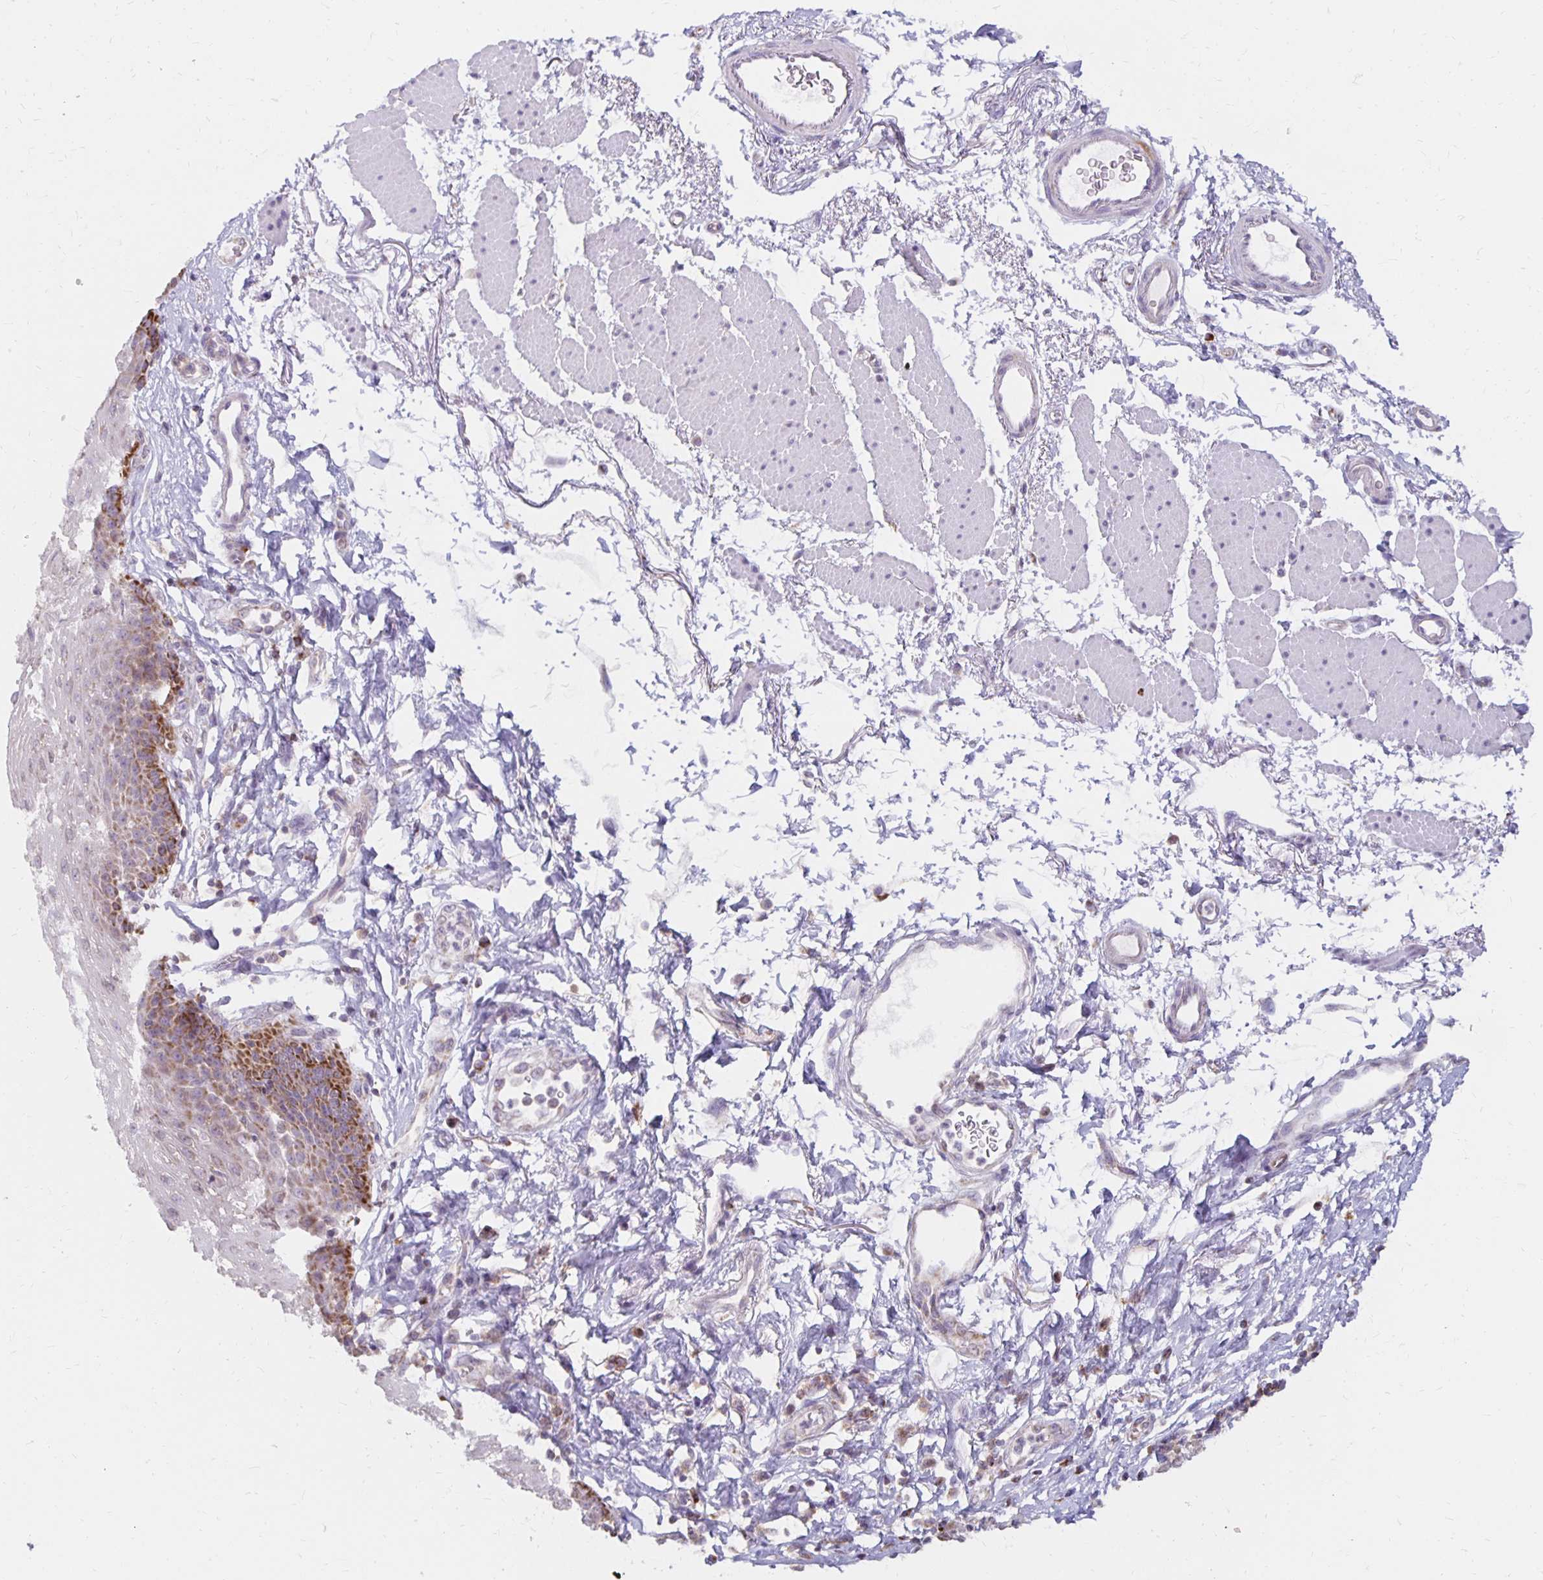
{"staining": {"intensity": "moderate", "quantity": "<25%", "location": "cytoplasmic/membranous"}, "tissue": "esophagus", "cell_type": "Squamous epithelial cells", "image_type": "normal", "snomed": [{"axis": "morphology", "description": "Normal tissue, NOS"}, {"axis": "topography", "description": "Esophagus"}], "caption": "Protein positivity by IHC reveals moderate cytoplasmic/membranous expression in about <25% of squamous epithelial cells in benign esophagus. (DAB (3,3'-diaminobenzidine) IHC with brightfield microscopy, high magnification).", "gene": "IER3", "patient": {"sex": "female", "age": 81}}